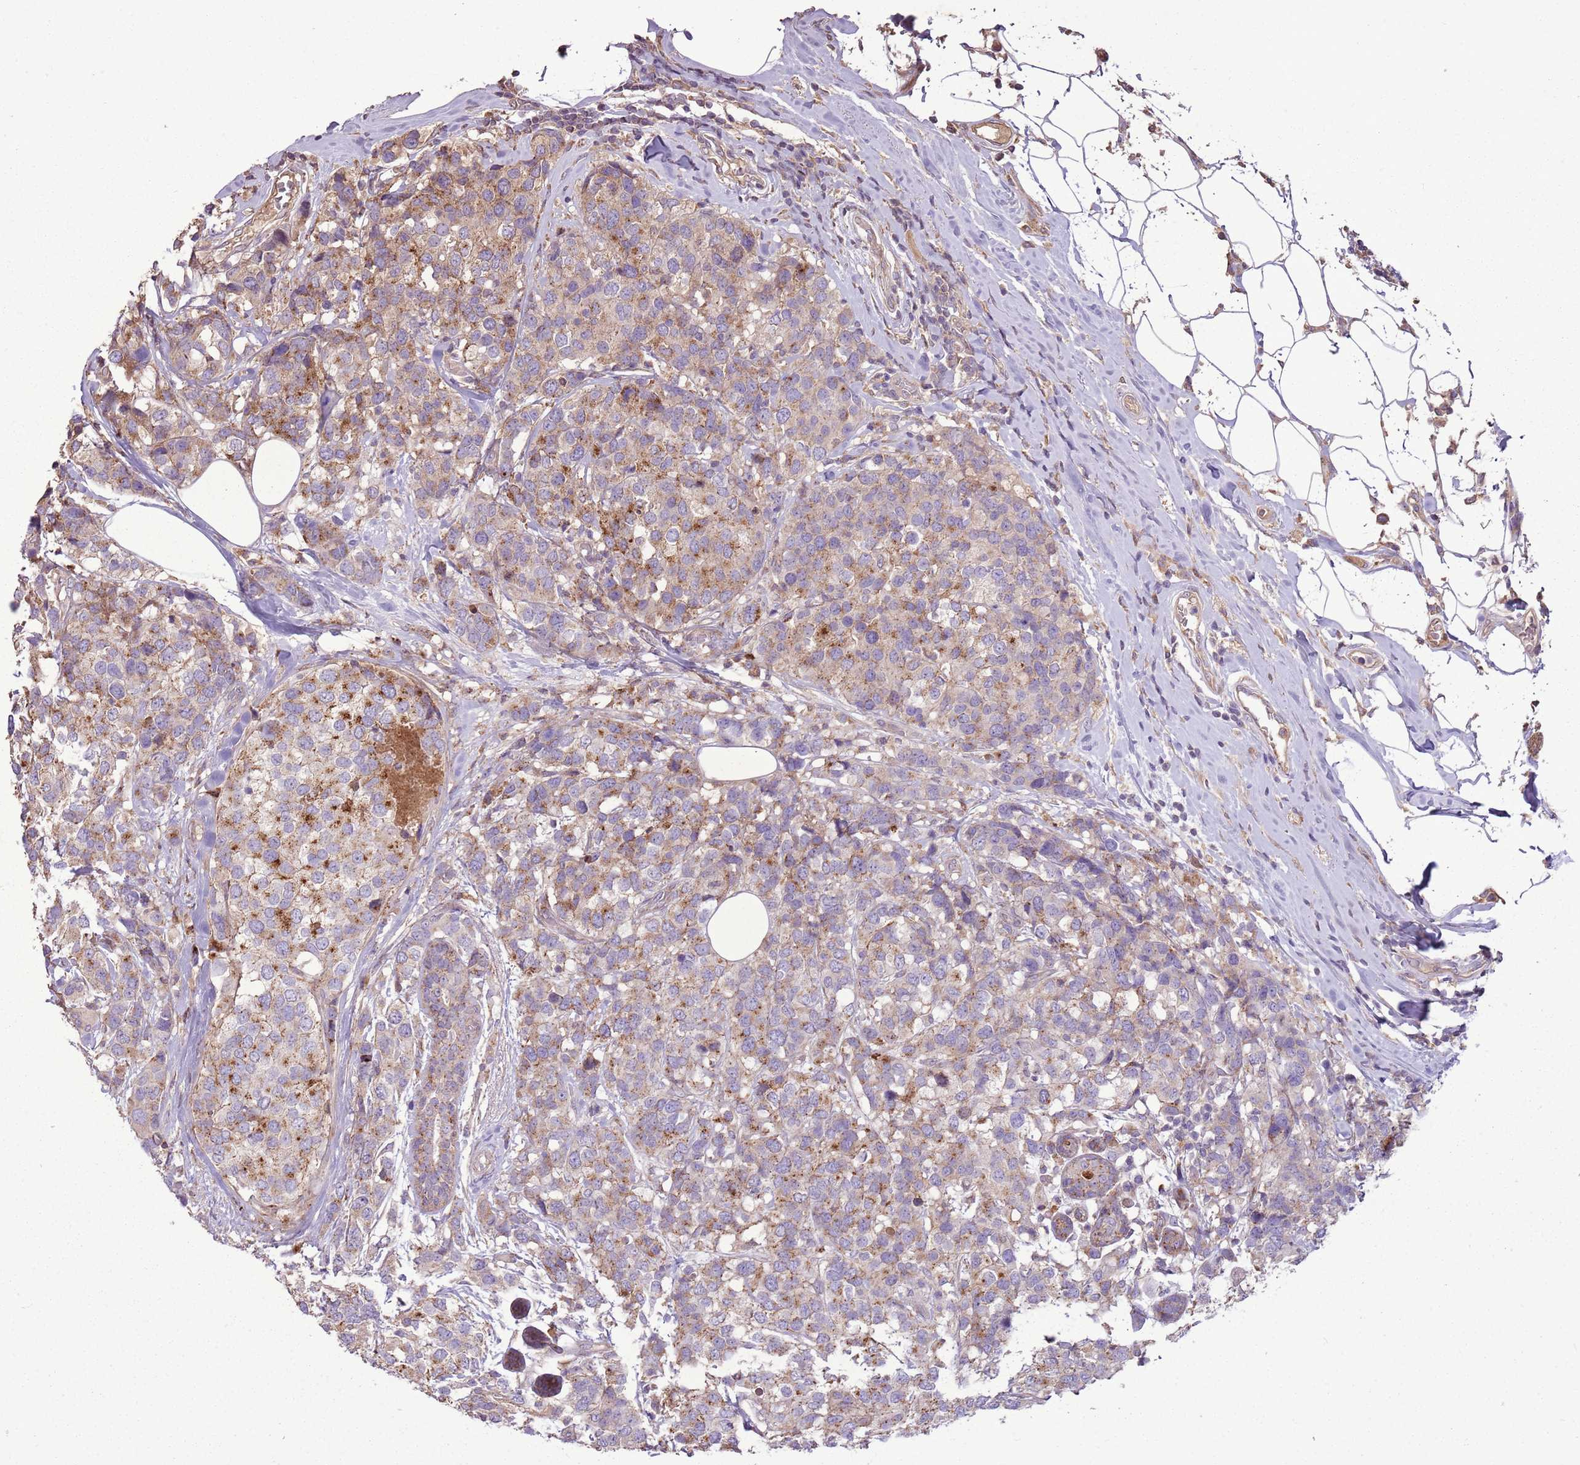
{"staining": {"intensity": "moderate", "quantity": ">75%", "location": "cytoplasmic/membranous"}, "tissue": "breast cancer", "cell_type": "Tumor cells", "image_type": "cancer", "snomed": [{"axis": "morphology", "description": "Lobular carcinoma"}, {"axis": "topography", "description": "Breast"}], "caption": "The photomicrograph exhibits staining of breast cancer, revealing moderate cytoplasmic/membranous protein expression (brown color) within tumor cells.", "gene": "ANKRD24", "patient": {"sex": "female", "age": 59}}